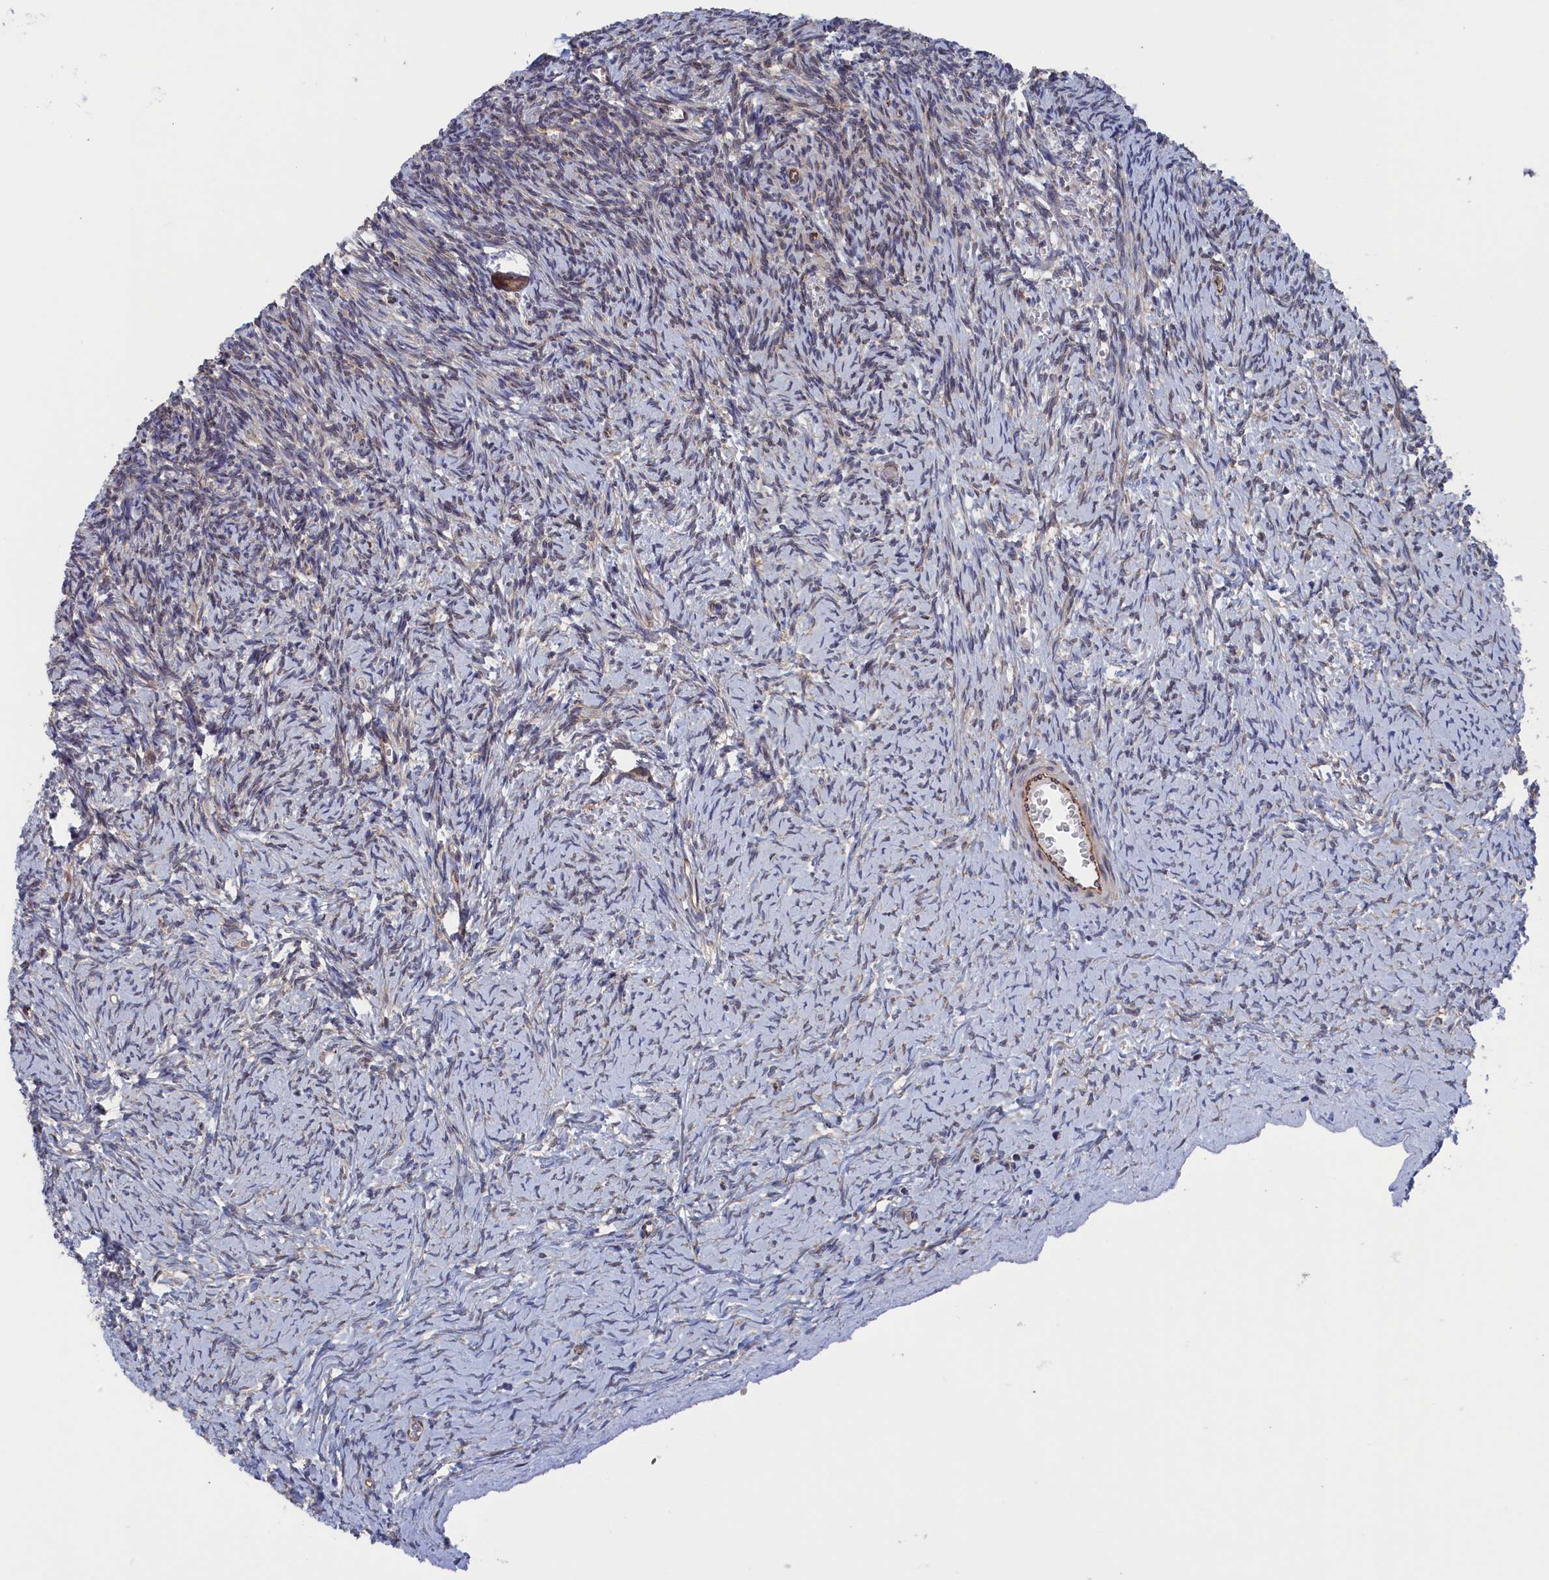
{"staining": {"intensity": "moderate", "quantity": ">75%", "location": "cytoplasmic/membranous"}, "tissue": "ovary", "cell_type": "Follicle cells", "image_type": "normal", "snomed": [{"axis": "morphology", "description": "Normal tissue, NOS"}, {"axis": "topography", "description": "Ovary"}], "caption": "The histopathology image demonstrates a brown stain indicating the presence of a protein in the cytoplasmic/membranous of follicle cells in ovary.", "gene": "NUTF2", "patient": {"sex": "female", "age": 39}}